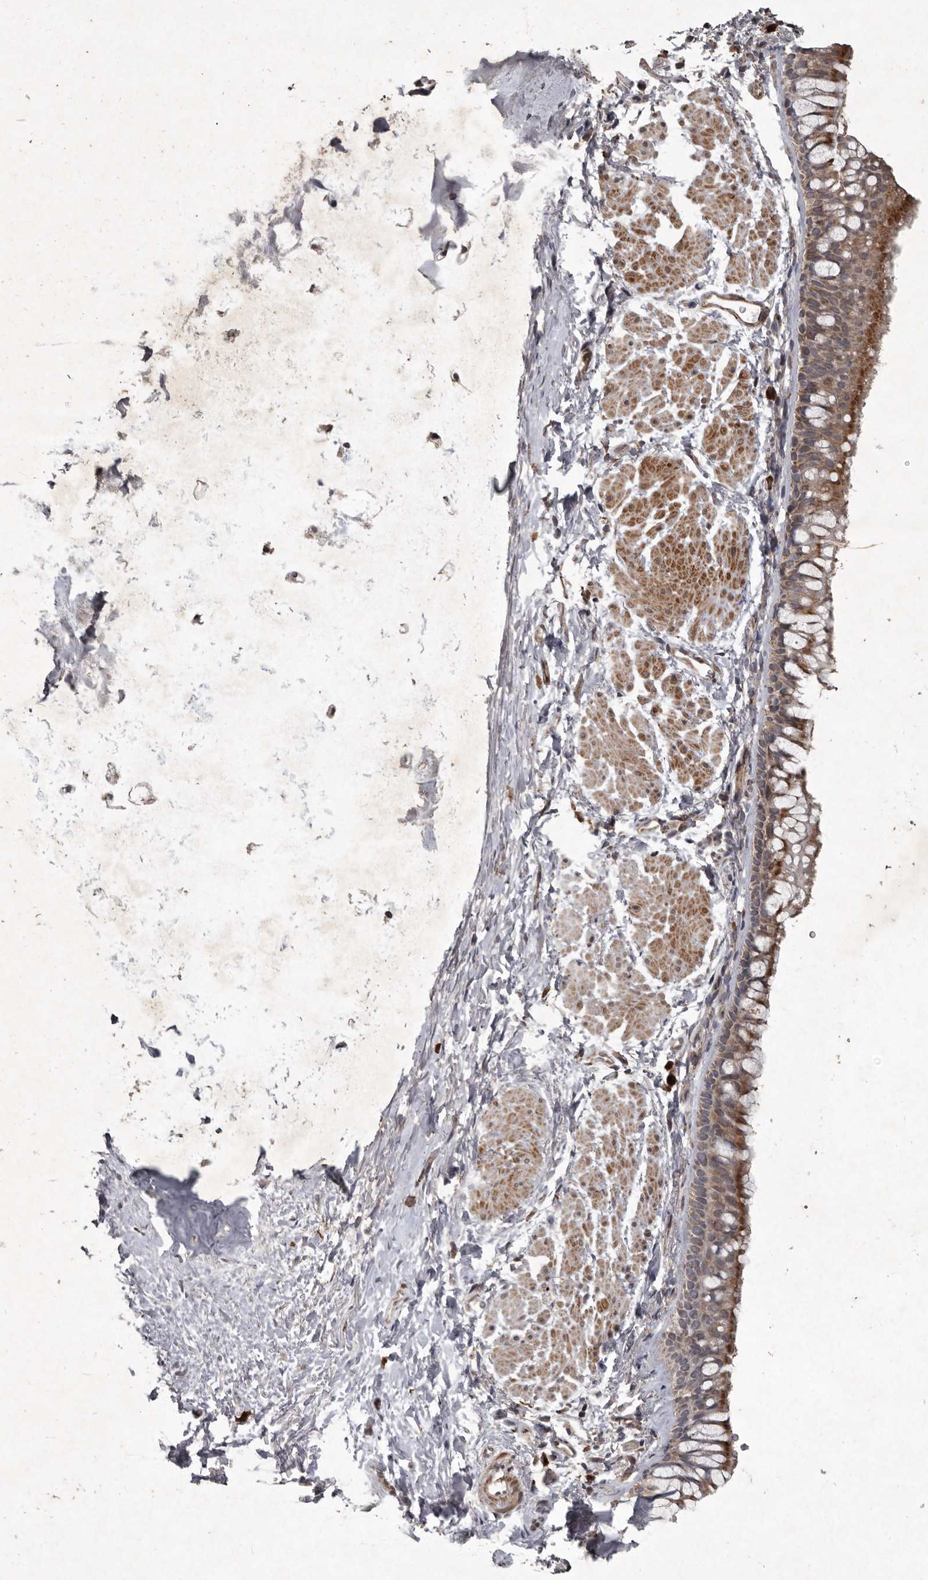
{"staining": {"intensity": "moderate", "quantity": ">75%", "location": "cytoplasmic/membranous"}, "tissue": "bronchus", "cell_type": "Respiratory epithelial cells", "image_type": "normal", "snomed": [{"axis": "morphology", "description": "Normal tissue, NOS"}, {"axis": "topography", "description": "Cartilage tissue"}, {"axis": "topography", "description": "Bronchus"}], "caption": "Immunohistochemistry (DAB) staining of unremarkable bronchus shows moderate cytoplasmic/membranous protein expression in approximately >75% of respiratory epithelial cells. The staining is performed using DAB (3,3'-diaminobenzidine) brown chromogen to label protein expression. The nuclei are counter-stained blue using hematoxylin.", "gene": "MRPS15", "patient": {"sex": "female", "age": 53}}